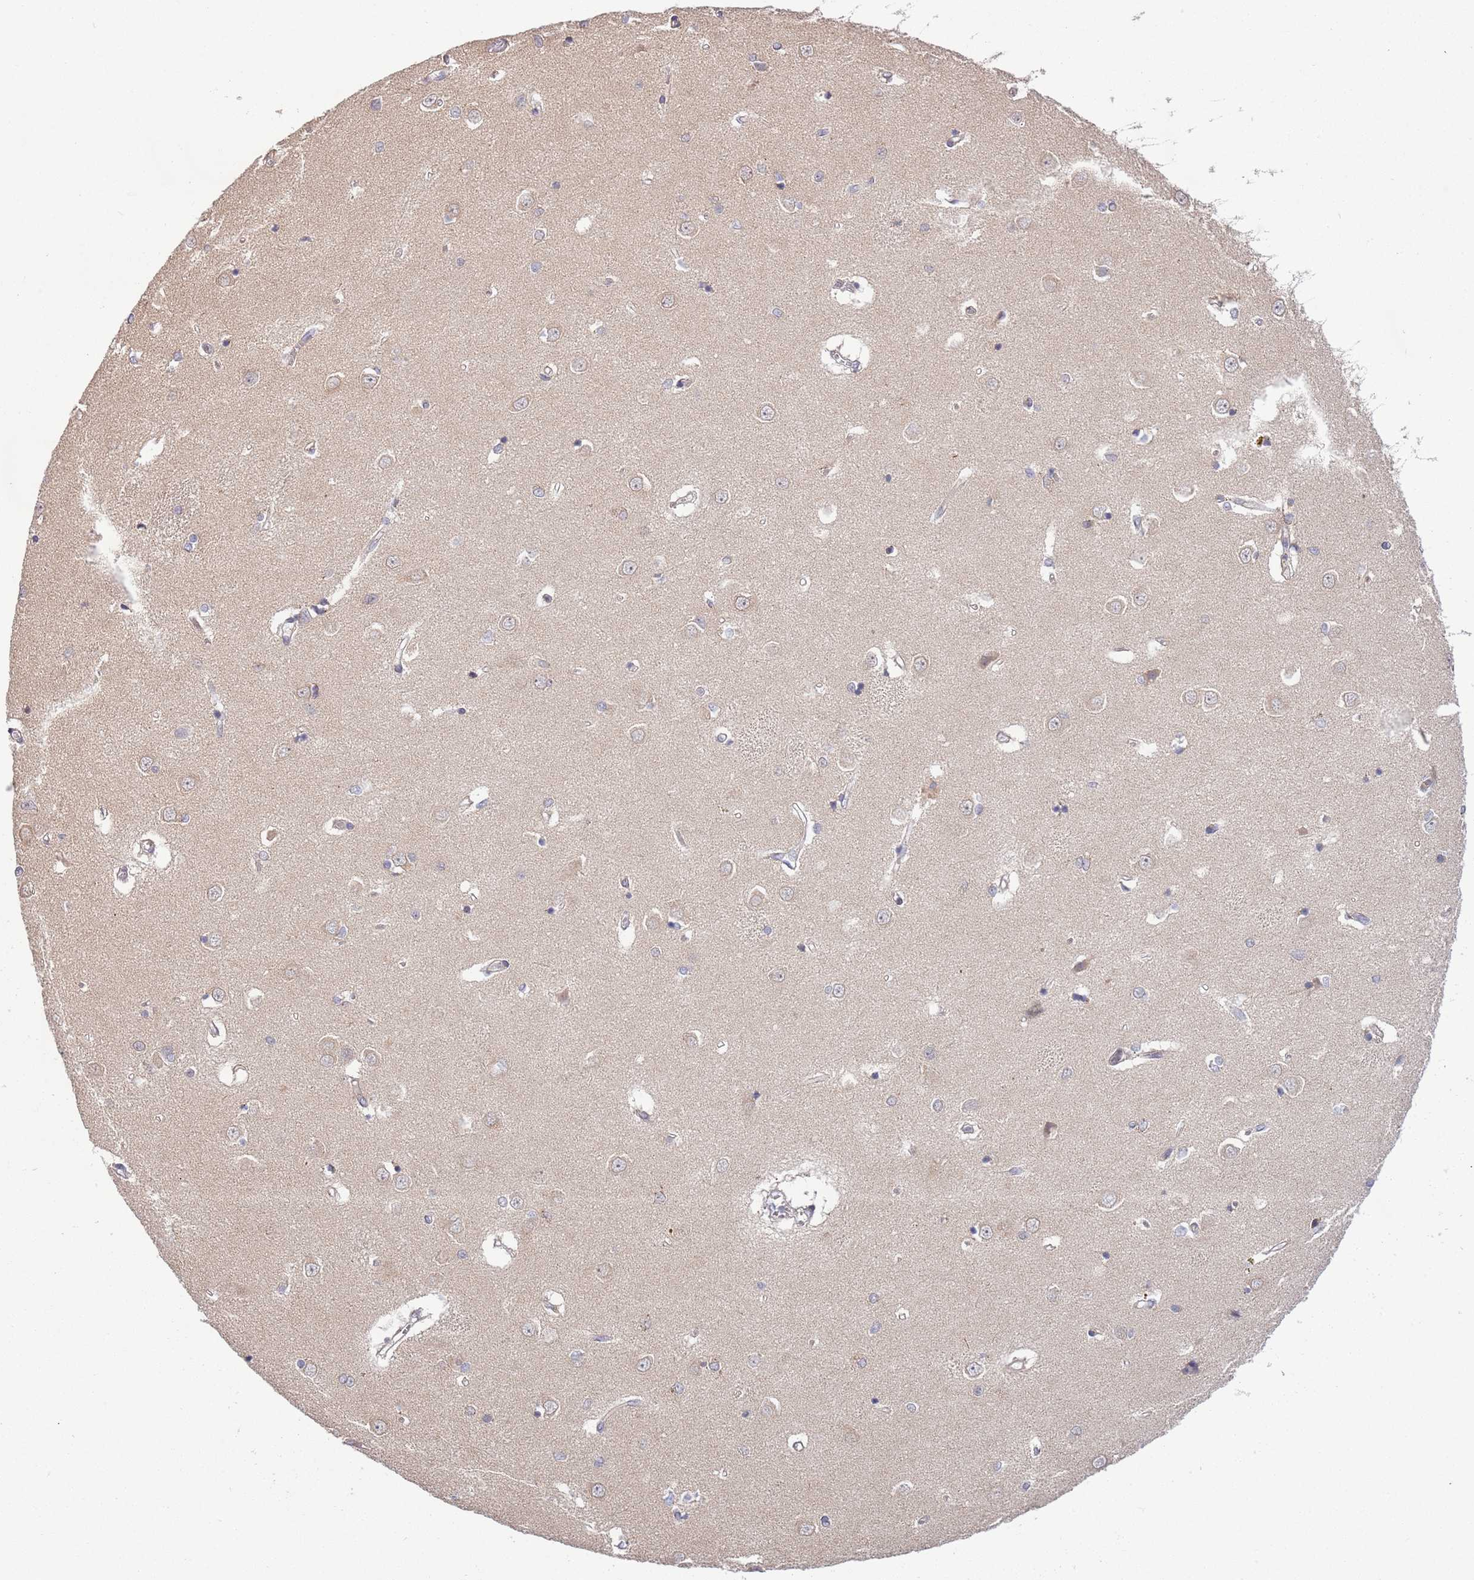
{"staining": {"intensity": "negative", "quantity": "none", "location": "none"}, "tissue": "caudate", "cell_type": "Glial cells", "image_type": "normal", "snomed": [{"axis": "morphology", "description": "Normal tissue, NOS"}, {"axis": "topography", "description": "Lateral ventricle wall"}], "caption": "IHC photomicrograph of normal caudate: human caudate stained with DAB demonstrates no significant protein expression in glial cells. (DAB (3,3'-diaminobenzidine) immunohistochemistry, high magnification).", "gene": "TBX10", "patient": {"sex": "male", "age": 37}}